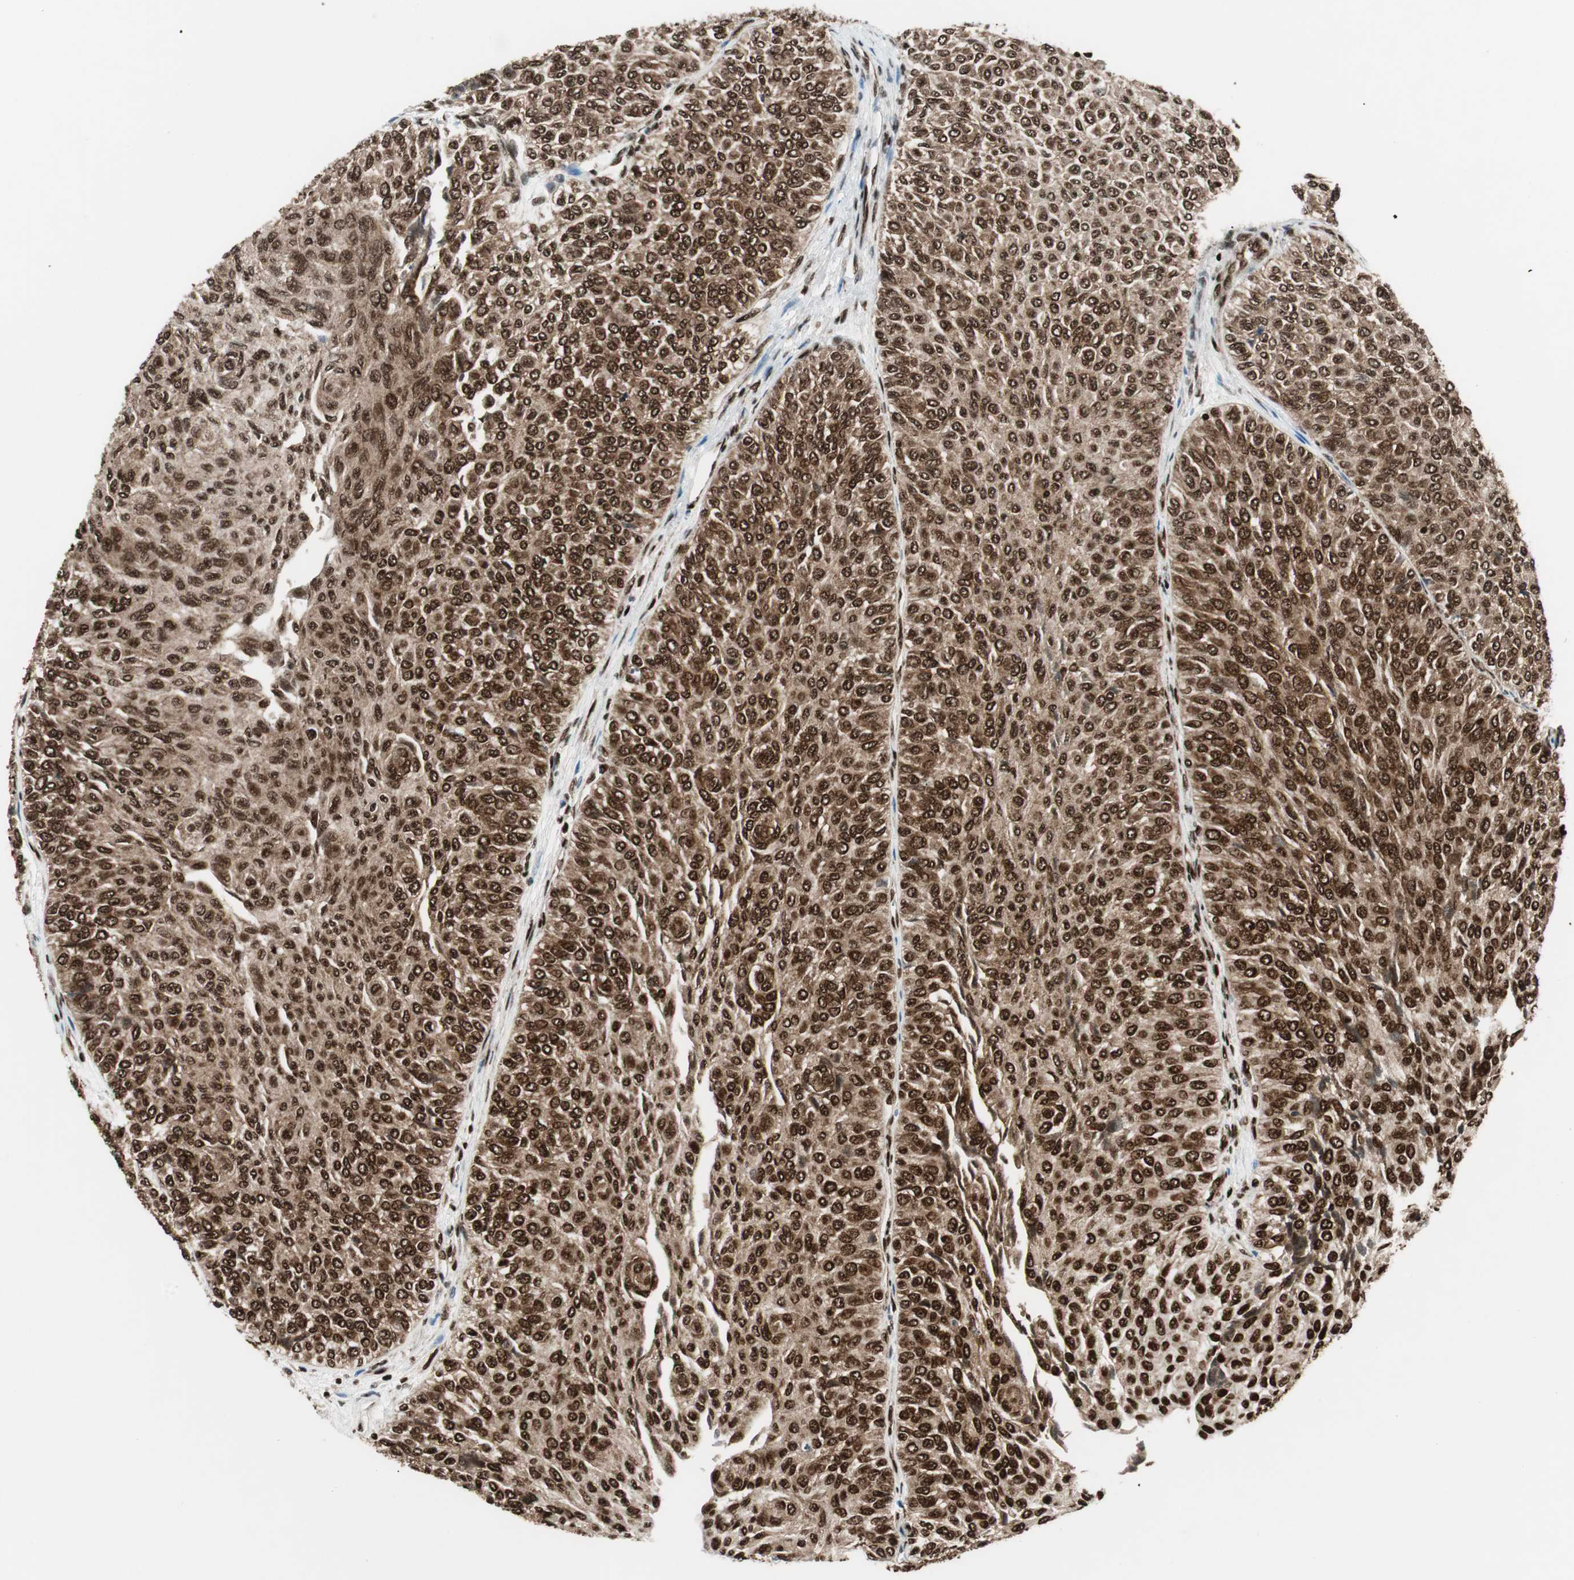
{"staining": {"intensity": "strong", "quantity": ">75%", "location": "nuclear"}, "tissue": "urothelial cancer", "cell_type": "Tumor cells", "image_type": "cancer", "snomed": [{"axis": "morphology", "description": "Urothelial carcinoma, Low grade"}, {"axis": "topography", "description": "Urinary bladder"}], "caption": "Protein staining of urothelial carcinoma (low-grade) tissue demonstrates strong nuclear staining in about >75% of tumor cells.", "gene": "EWSR1", "patient": {"sex": "male", "age": 78}}